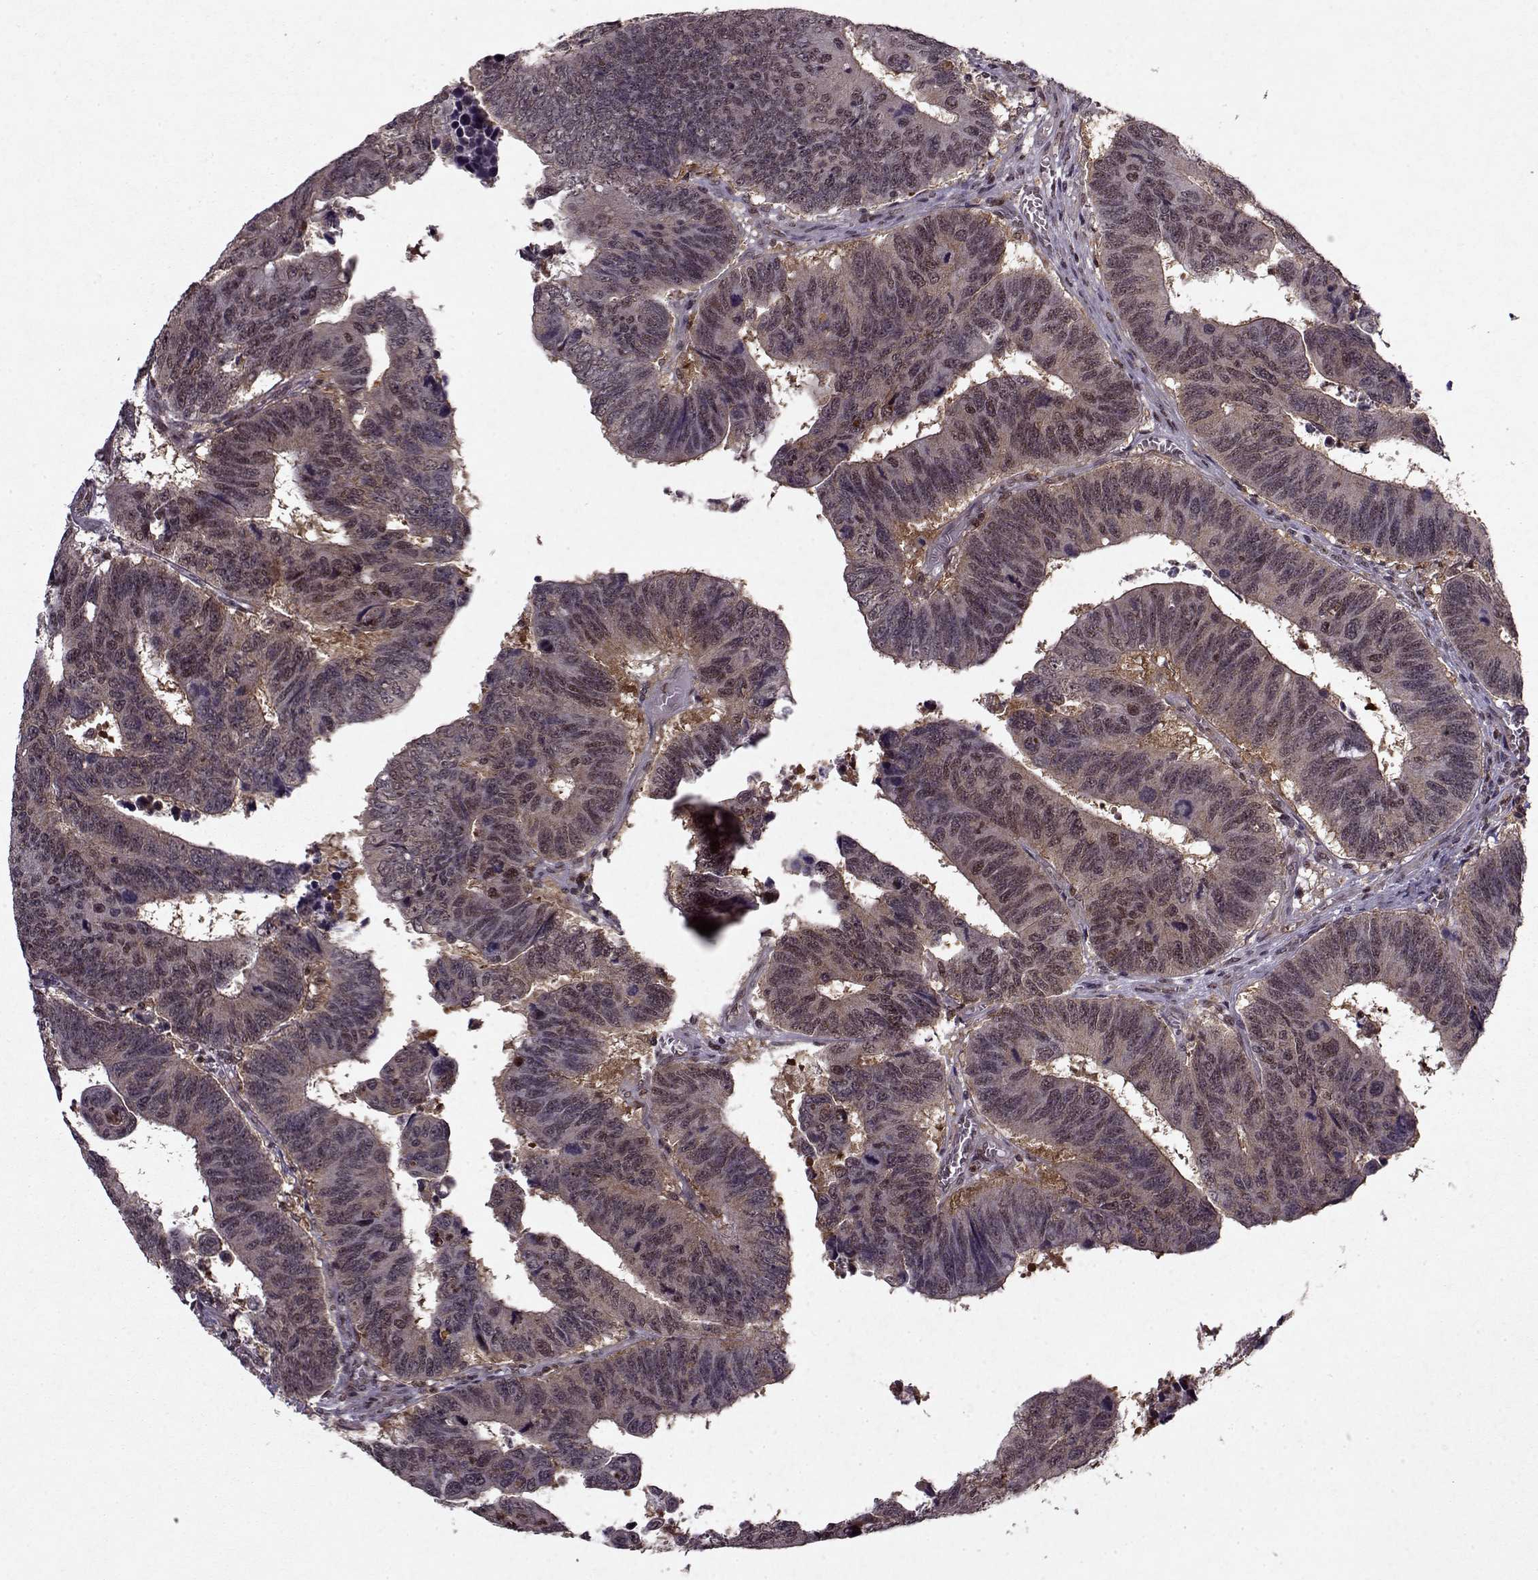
{"staining": {"intensity": "weak", "quantity": "25%-75%", "location": "cytoplasmic/membranous,nuclear"}, "tissue": "colorectal cancer", "cell_type": "Tumor cells", "image_type": "cancer", "snomed": [{"axis": "morphology", "description": "Adenocarcinoma, NOS"}, {"axis": "topography", "description": "Appendix"}, {"axis": "topography", "description": "Colon"}, {"axis": "topography", "description": "Cecum"}, {"axis": "topography", "description": "Colon asc"}], "caption": "The photomicrograph demonstrates immunohistochemical staining of adenocarcinoma (colorectal). There is weak cytoplasmic/membranous and nuclear staining is identified in about 25%-75% of tumor cells.", "gene": "PSMA7", "patient": {"sex": "female", "age": 85}}